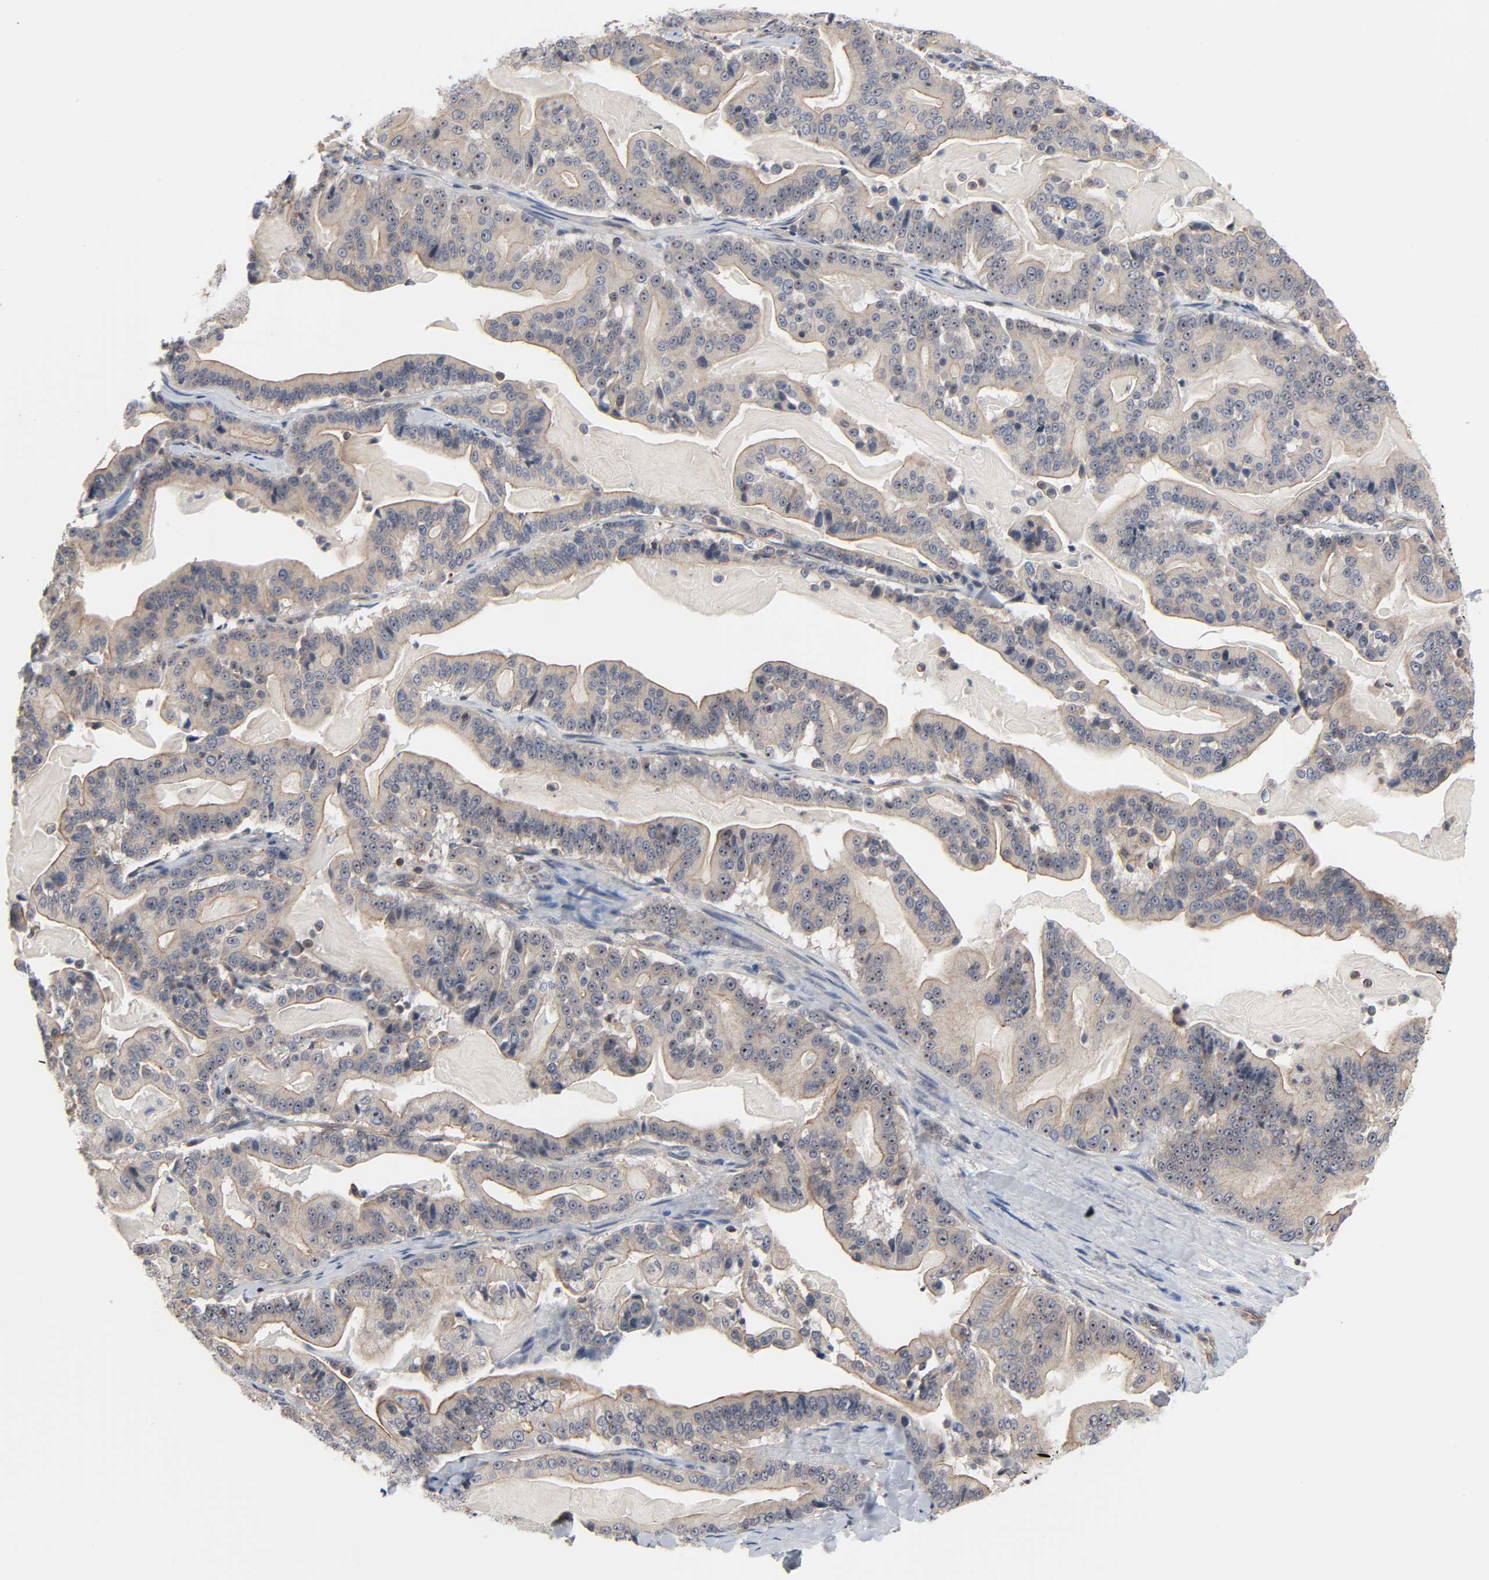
{"staining": {"intensity": "weak", "quantity": ">75%", "location": "cytoplasmic/membranous,nuclear"}, "tissue": "pancreatic cancer", "cell_type": "Tumor cells", "image_type": "cancer", "snomed": [{"axis": "morphology", "description": "Adenocarcinoma, NOS"}, {"axis": "topography", "description": "Pancreas"}], "caption": "Pancreatic cancer (adenocarcinoma) stained with IHC shows weak cytoplasmic/membranous and nuclear positivity in approximately >75% of tumor cells.", "gene": "DDX10", "patient": {"sex": "male", "age": 63}}